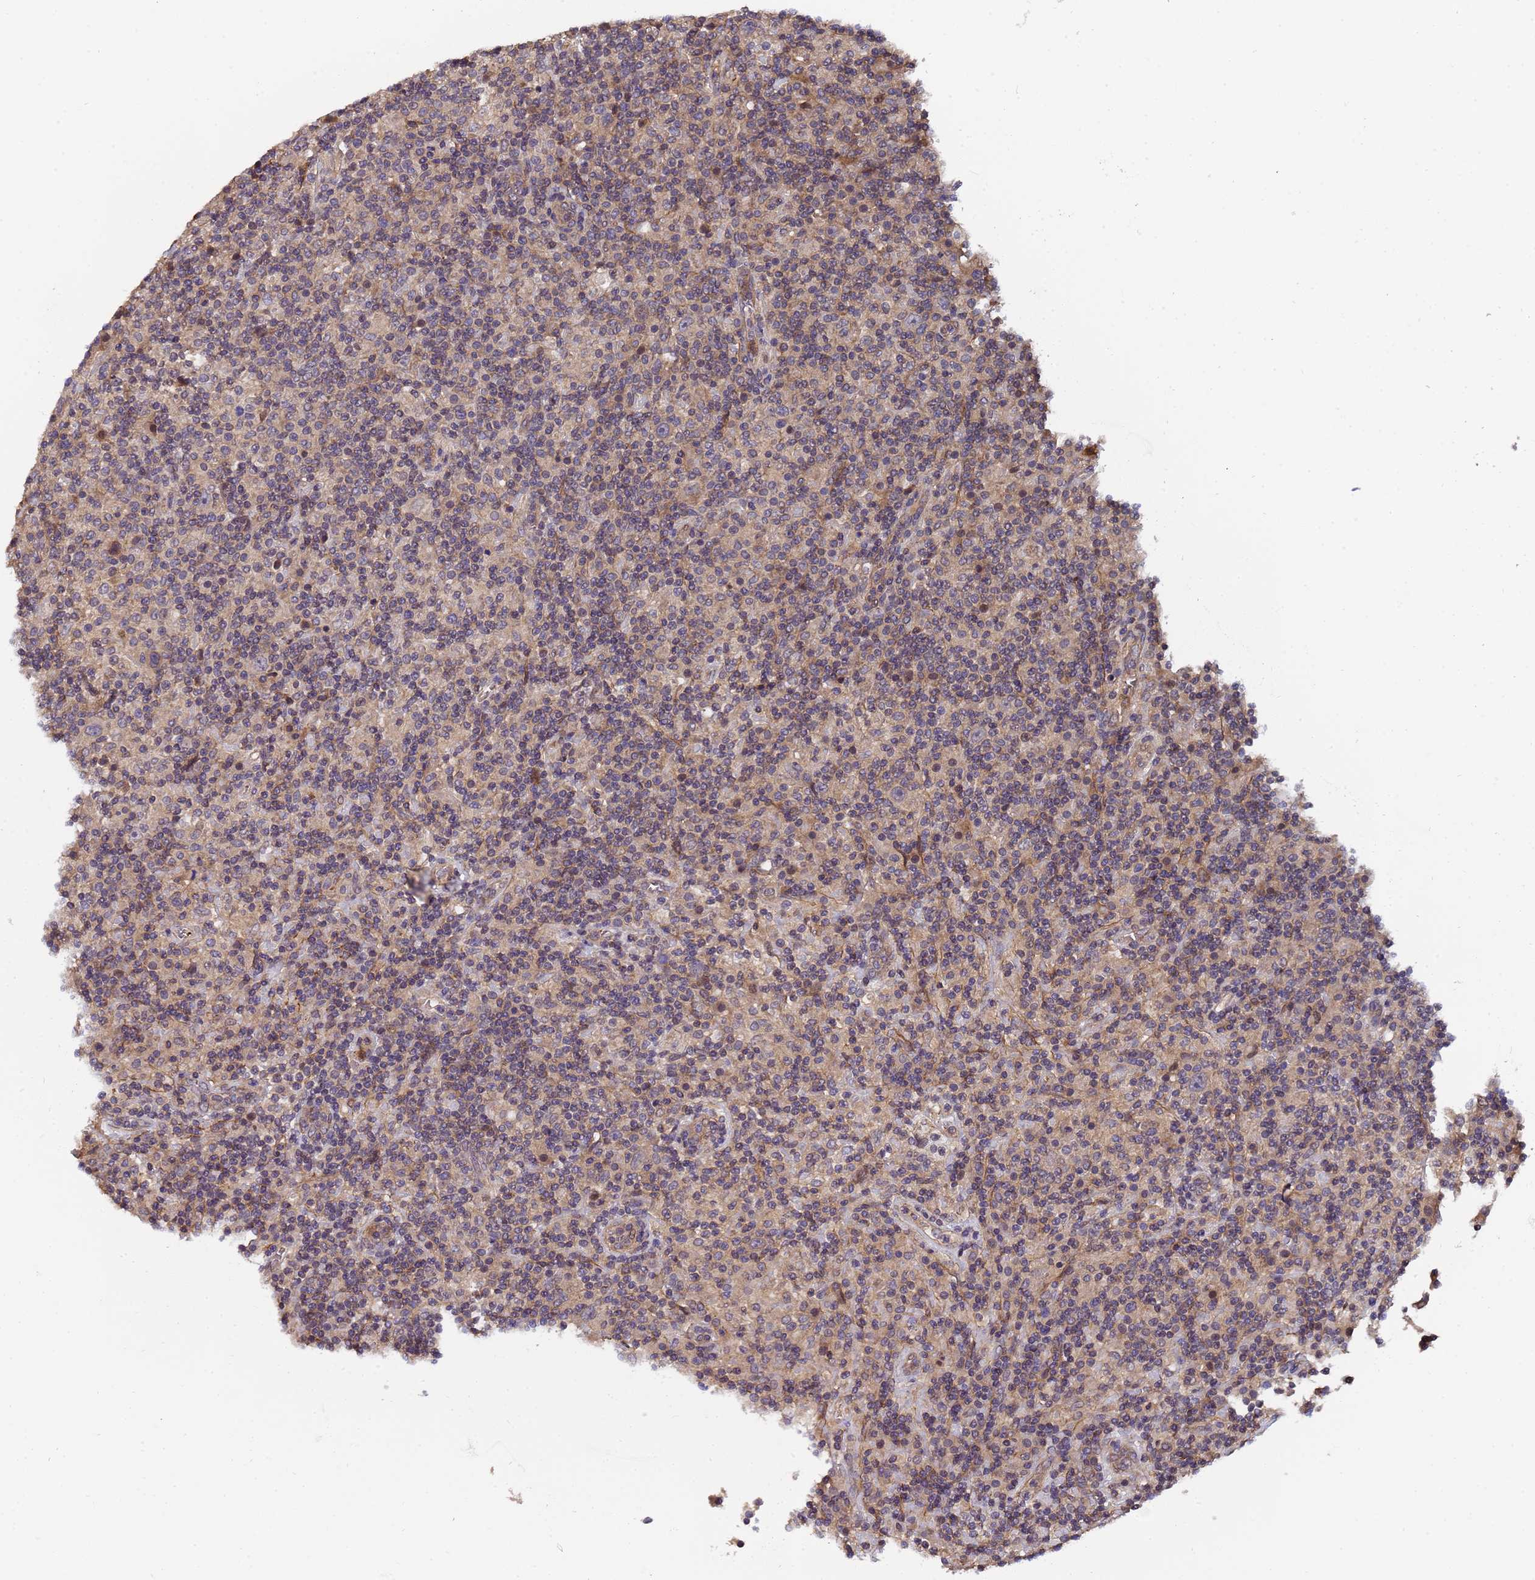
{"staining": {"intensity": "weak", "quantity": "<25%", "location": "cytoplasmic/membranous"}, "tissue": "lymphoma", "cell_type": "Tumor cells", "image_type": "cancer", "snomed": [{"axis": "morphology", "description": "Hodgkin's disease, NOS"}, {"axis": "topography", "description": "Lymph node"}], "caption": "High magnification brightfield microscopy of Hodgkin's disease stained with DAB (3,3'-diaminobenzidine) (brown) and counterstained with hematoxylin (blue): tumor cells show no significant positivity. (Immunohistochemistry, brightfield microscopy, high magnification).", "gene": "GSTCD", "patient": {"sex": "male", "age": 70}}